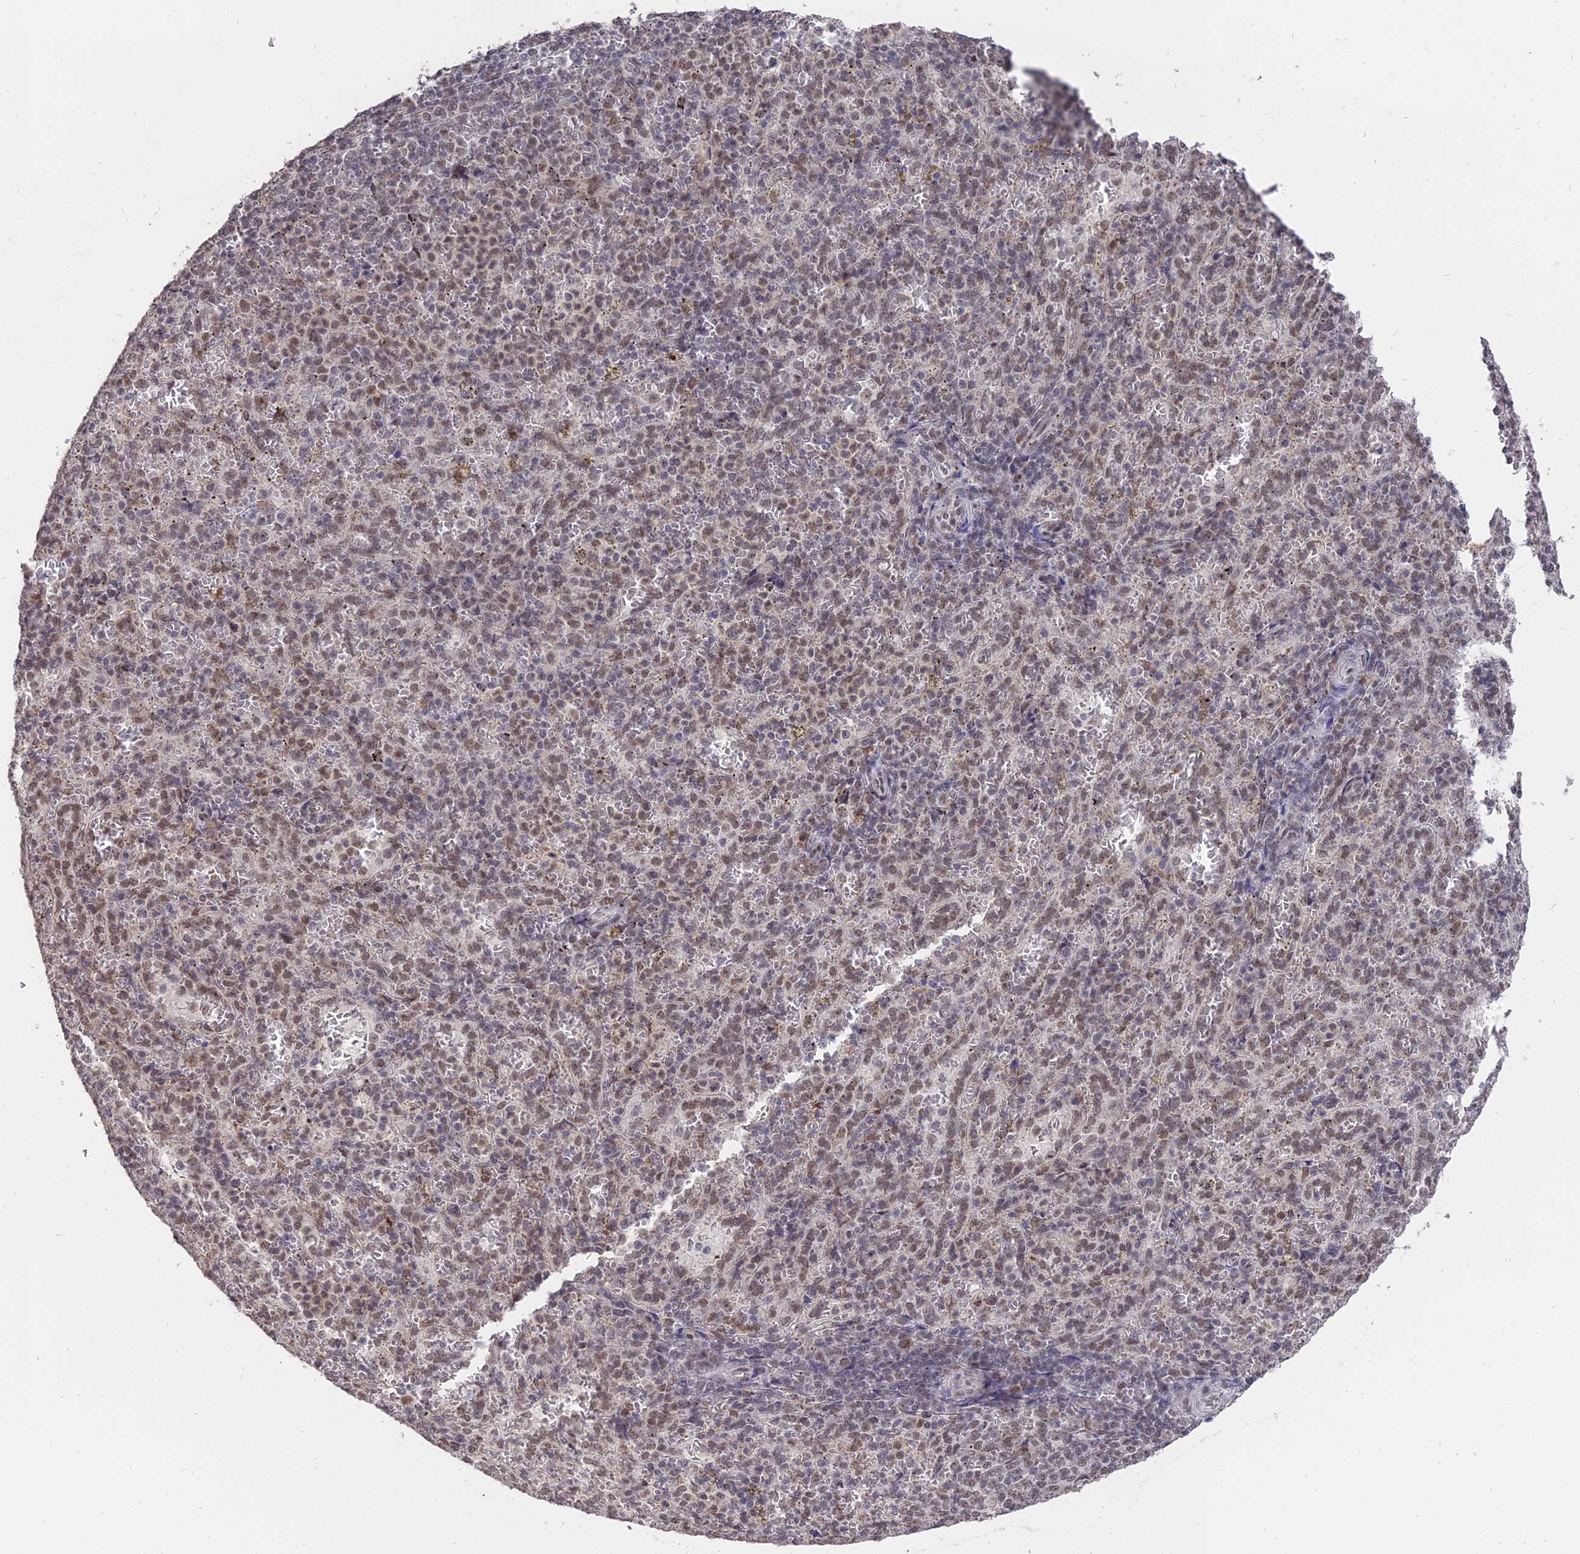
{"staining": {"intensity": "weak", "quantity": "25%-75%", "location": "nuclear"}, "tissue": "spleen", "cell_type": "Cells in red pulp", "image_type": "normal", "snomed": [{"axis": "morphology", "description": "Normal tissue, NOS"}, {"axis": "topography", "description": "Spleen"}], "caption": "IHC image of normal spleen: spleen stained using immunohistochemistry (IHC) displays low levels of weak protein expression localized specifically in the nuclear of cells in red pulp, appearing as a nuclear brown color.", "gene": "NR1H3", "patient": {"sex": "female", "age": 21}}